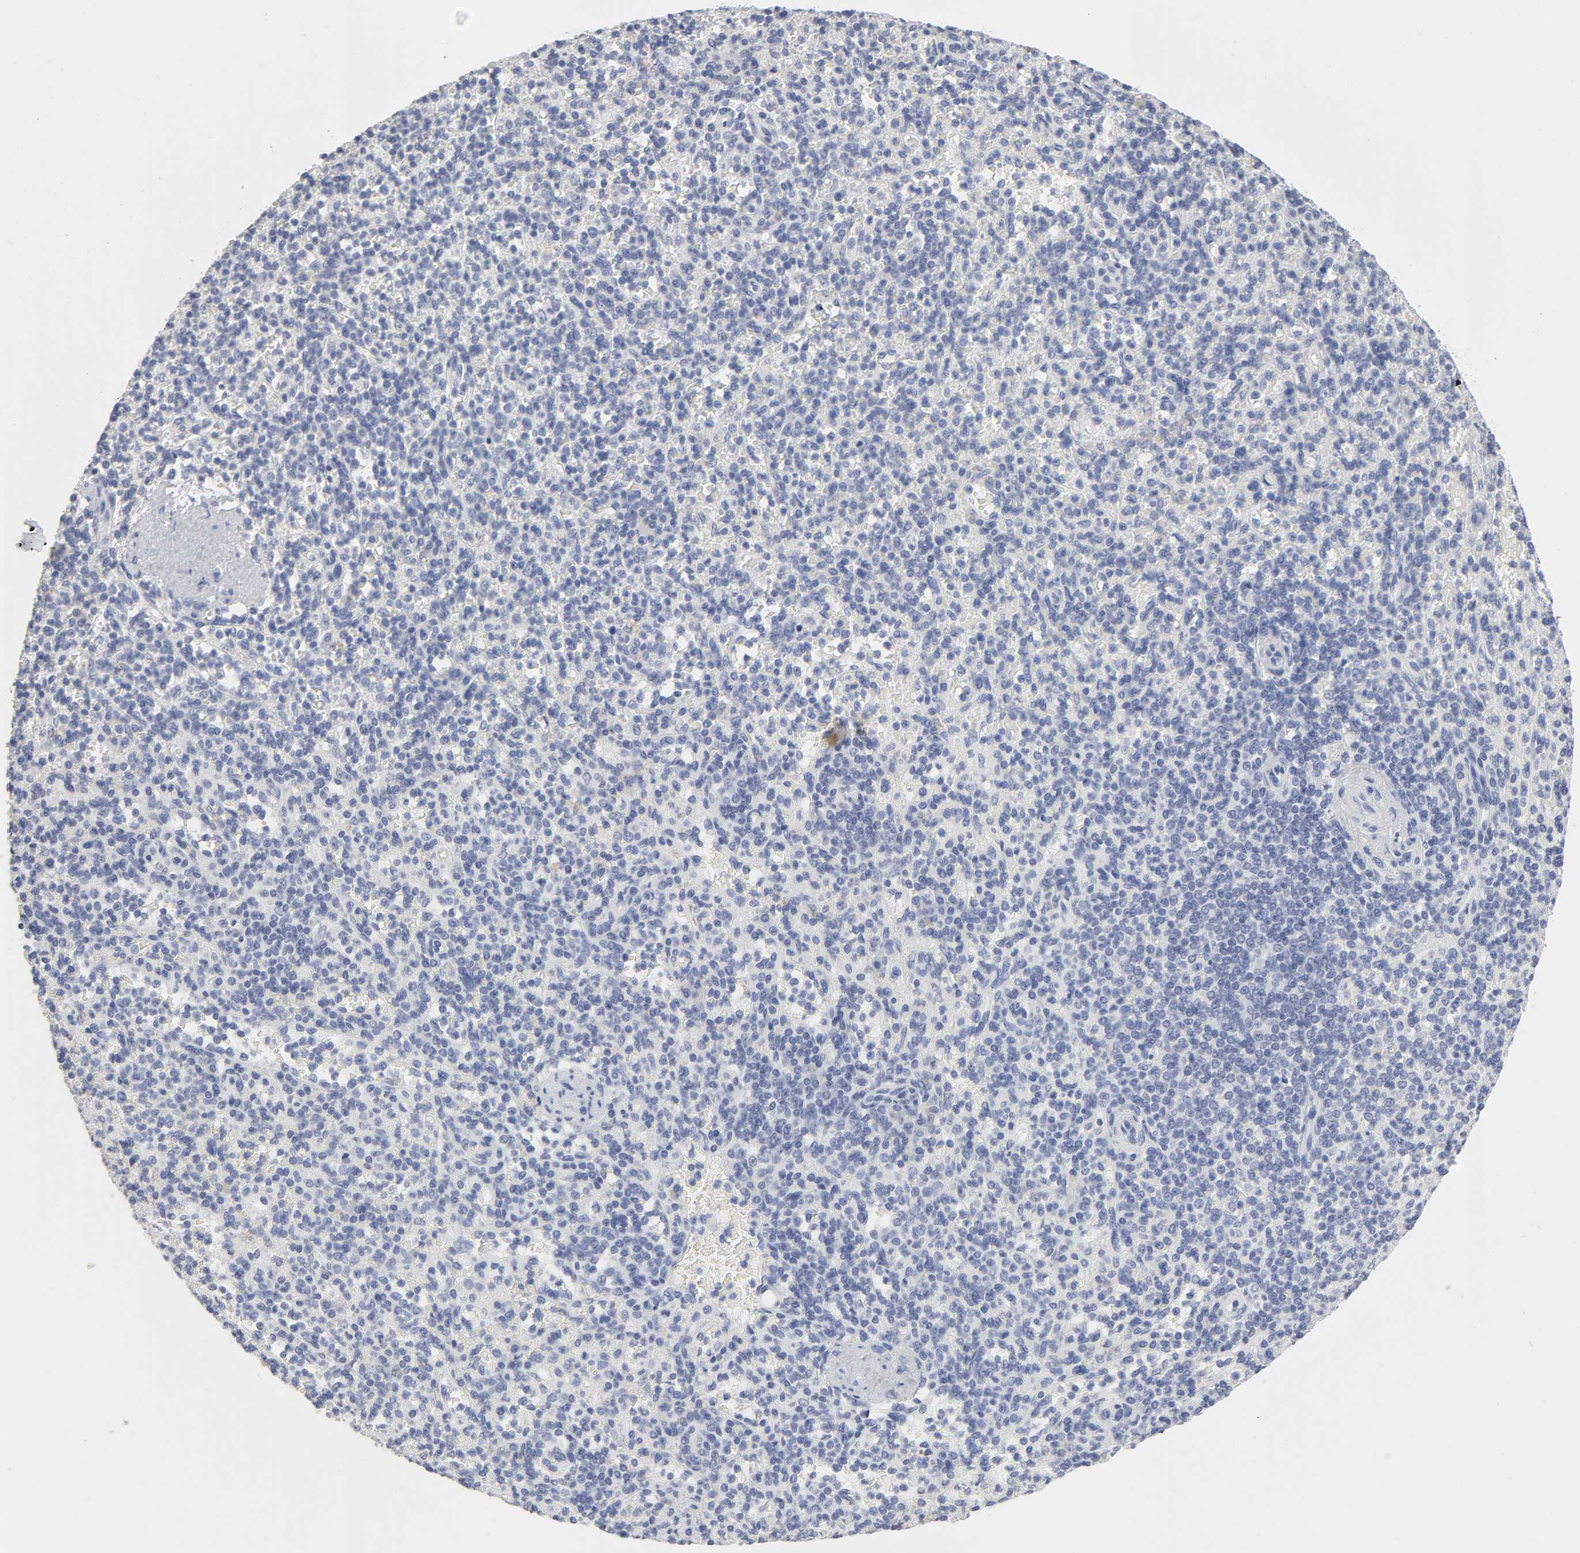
{"staining": {"intensity": "negative", "quantity": "none", "location": "none"}, "tissue": "spleen", "cell_type": "Cells in red pulp", "image_type": "normal", "snomed": [{"axis": "morphology", "description": "Normal tissue, NOS"}, {"axis": "topography", "description": "Spleen"}], "caption": "This is an immunohistochemistry (IHC) micrograph of unremarkable spleen. There is no expression in cells in red pulp.", "gene": "SLCO1B3", "patient": {"sex": "female", "age": 74}}